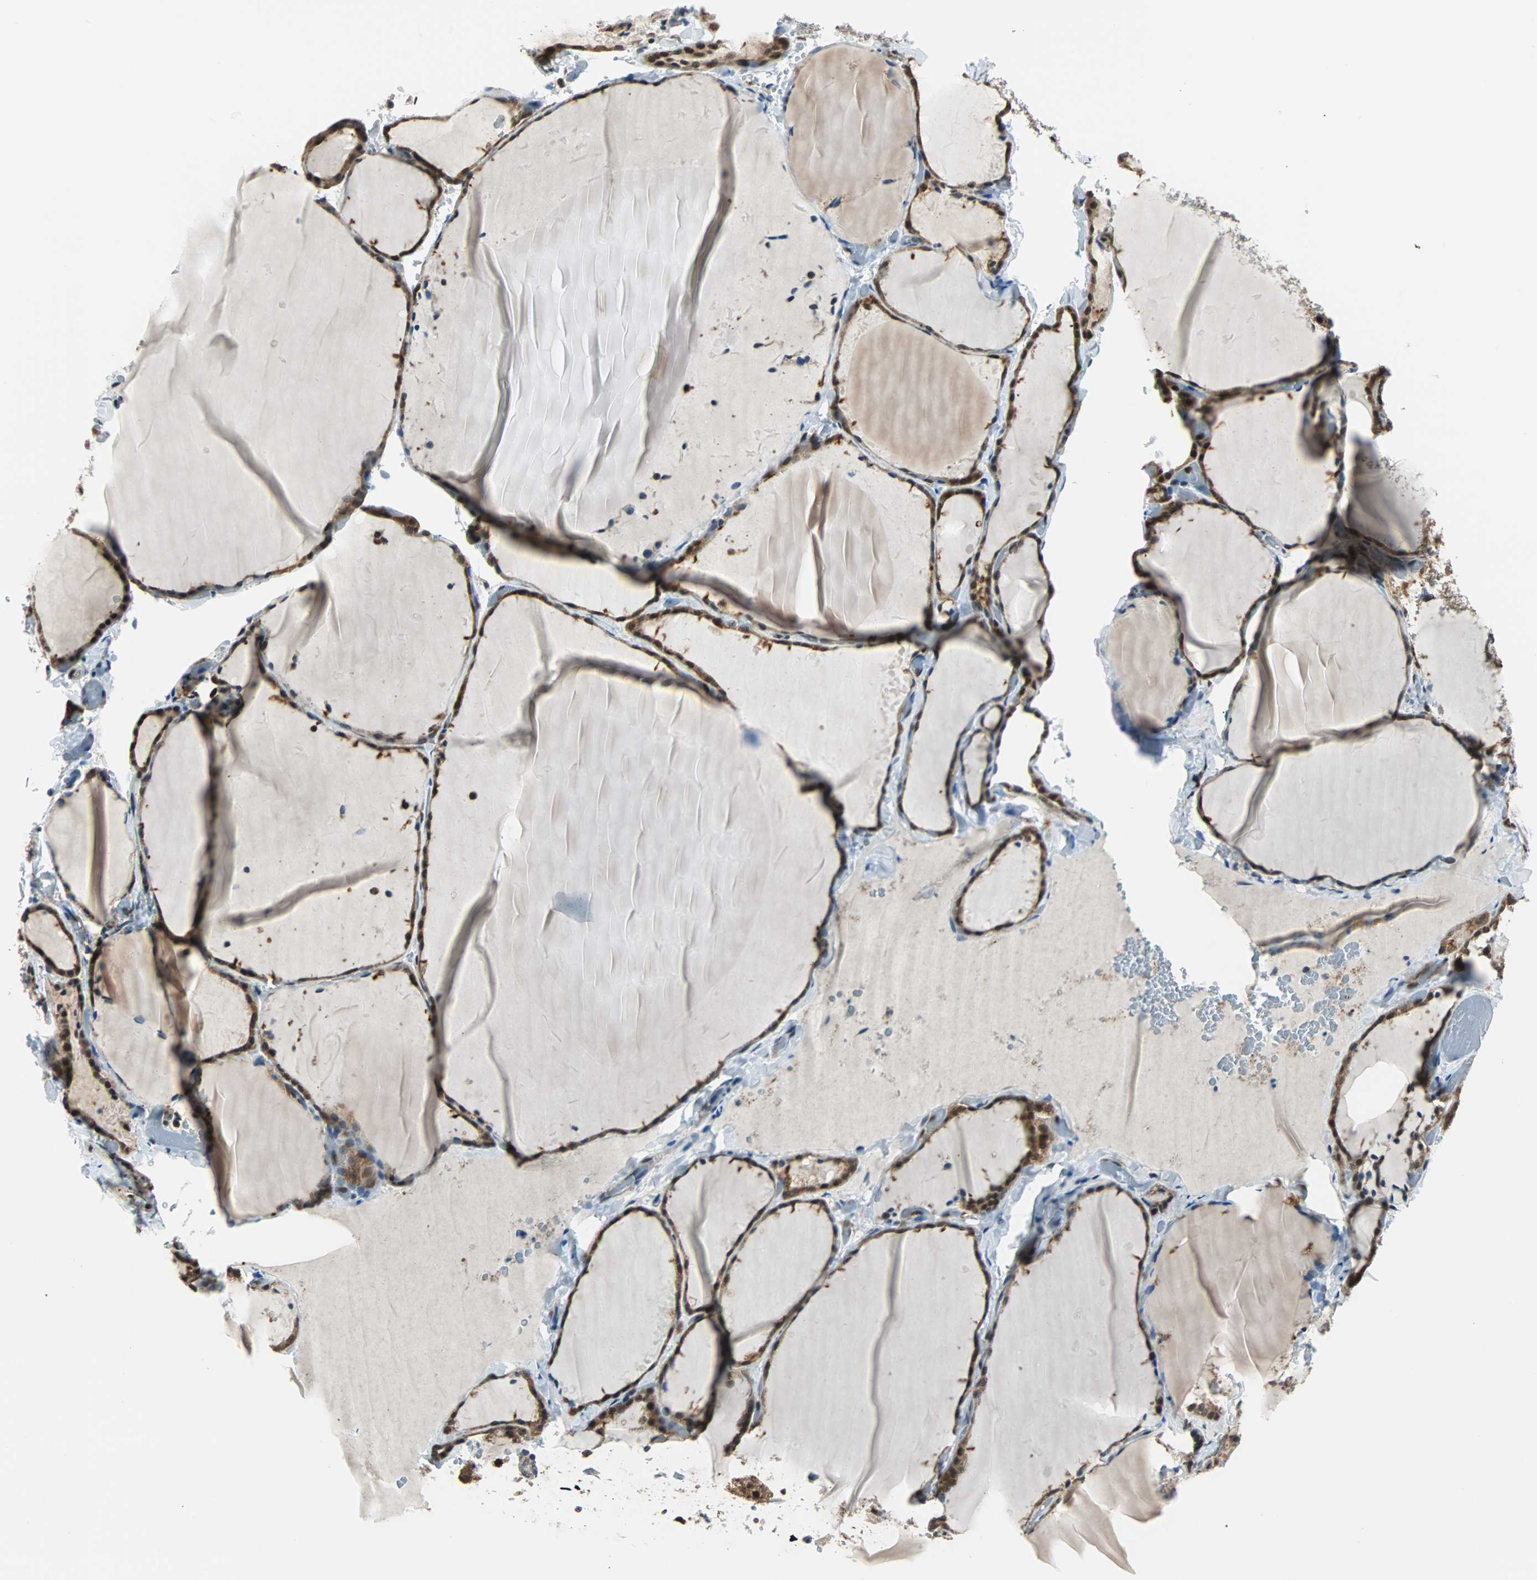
{"staining": {"intensity": "moderate", "quantity": ">75%", "location": "cytoplasmic/membranous"}, "tissue": "thyroid gland", "cell_type": "Glandular cells", "image_type": "normal", "snomed": [{"axis": "morphology", "description": "Normal tissue, NOS"}, {"axis": "topography", "description": "Thyroid gland"}], "caption": "This photomicrograph displays benign thyroid gland stained with immunohistochemistry to label a protein in brown. The cytoplasmic/membranous of glandular cells show moderate positivity for the protein. Nuclei are counter-stained blue.", "gene": "VCP", "patient": {"sex": "female", "age": 22}}